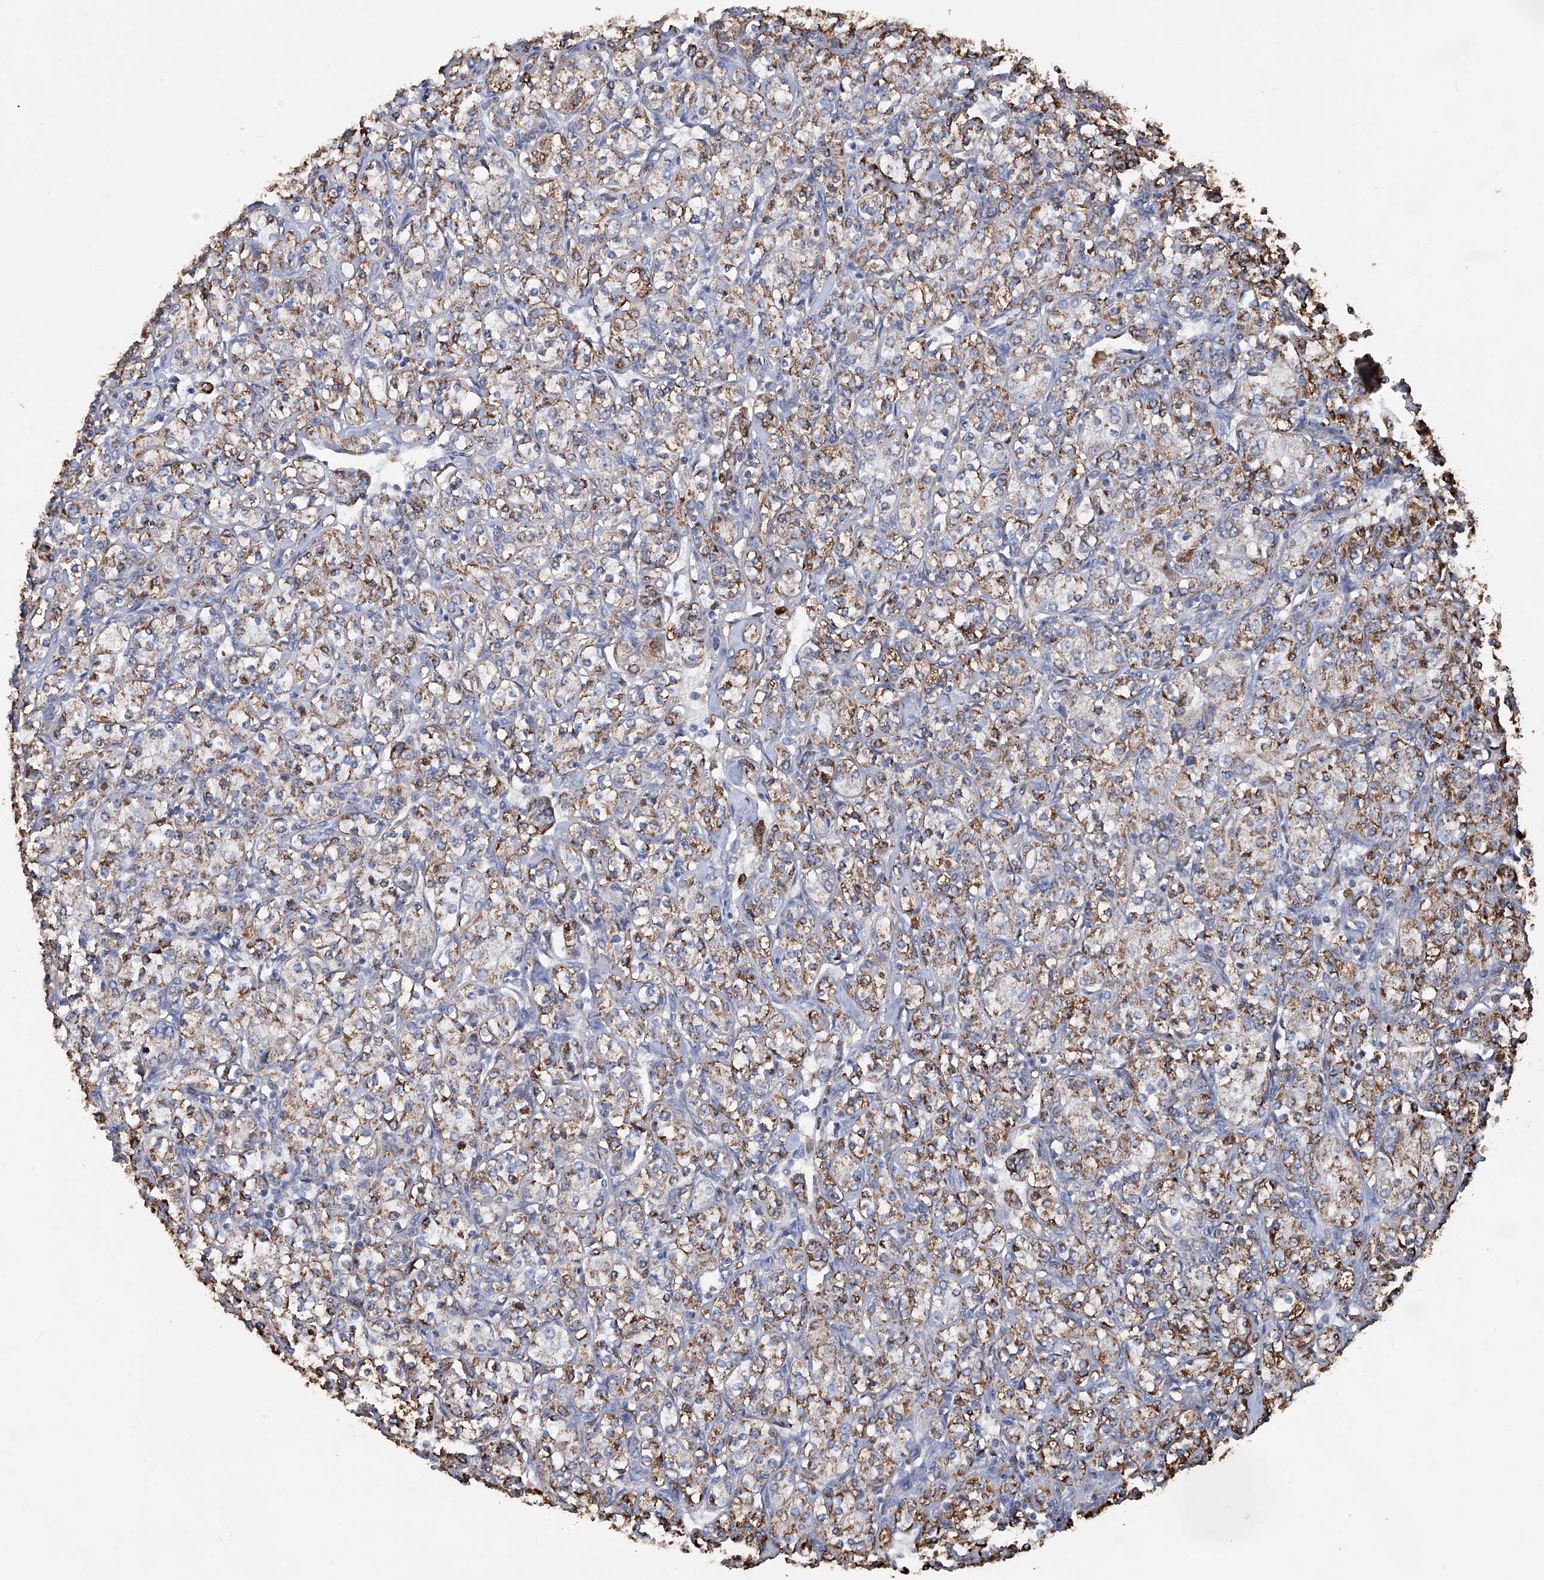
{"staining": {"intensity": "moderate", "quantity": ">75%", "location": "cytoplasmic/membranous"}, "tissue": "renal cancer", "cell_type": "Tumor cells", "image_type": "cancer", "snomed": [{"axis": "morphology", "description": "Adenocarcinoma, NOS"}, {"axis": "topography", "description": "Kidney"}], "caption": "Human renal adenocarcinoma stained for a protein (brown) demonstrates moderate cytoplasmic/membranous positive positivity in approximately >75% of tumor cells.", "gene": "NHS", "patient": {"sex": "male", "age": 77}}